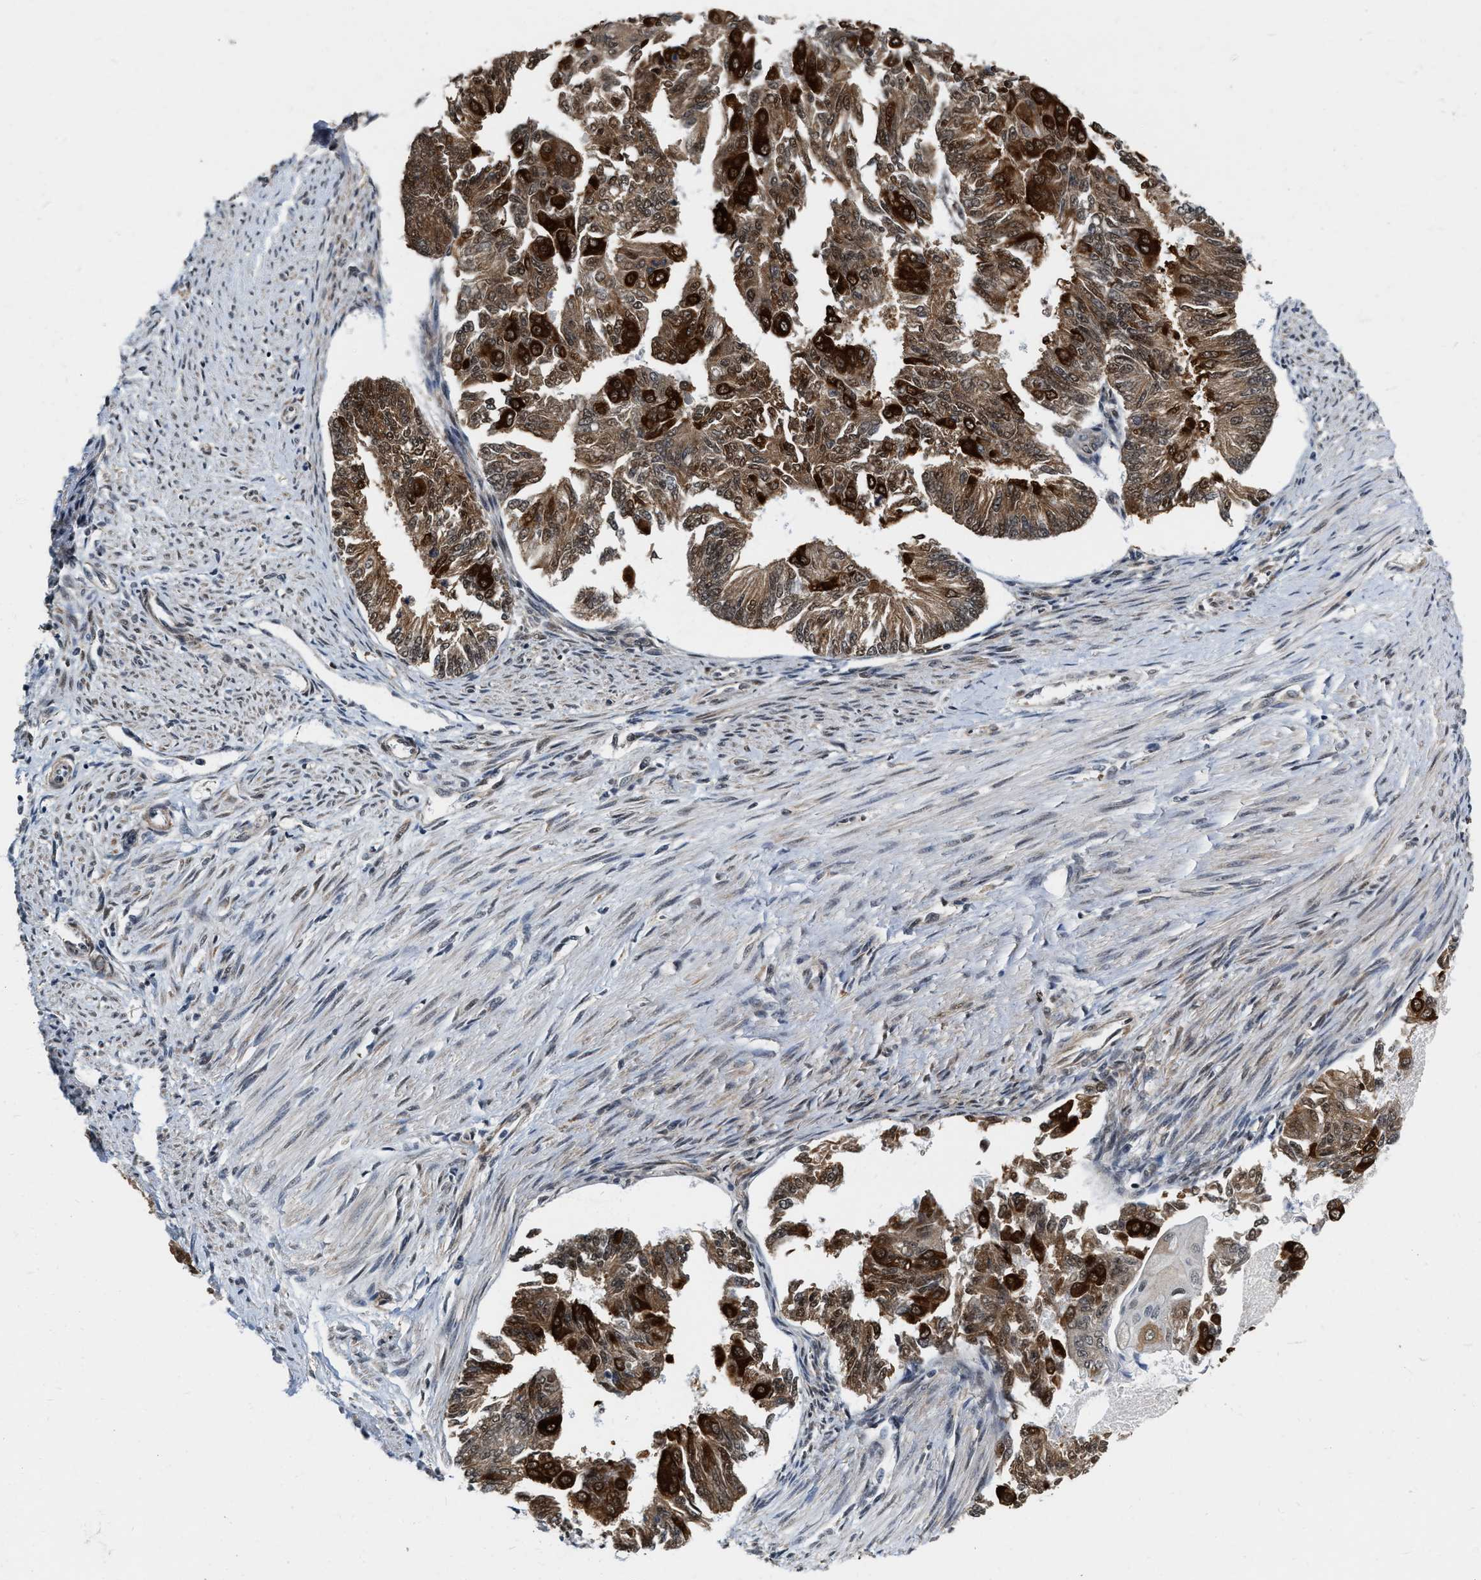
{"staining": {"intensity": "strong", "quantity": ">75%", "location": "cytoplasmic/membranous"}, "tissue": "endometrial cancer", "cell_type": "Tumor cells", "image_type": "cancer", "snomed": [{"axis": "morphology", "description": "Adenocarcinoma, NOS"}, {"axis": "topography", "description": "Endometrium"}], "caption": "Immunohistochemistry micrograph of endometrial adenocarcinoma stained for a protein (brown), which displays high levels of strong cytoplasmic/membranous staining in about >75% of tumor cells.", "gene": "RUVBL1", "patient": {"sex": "female", "age": 32}}